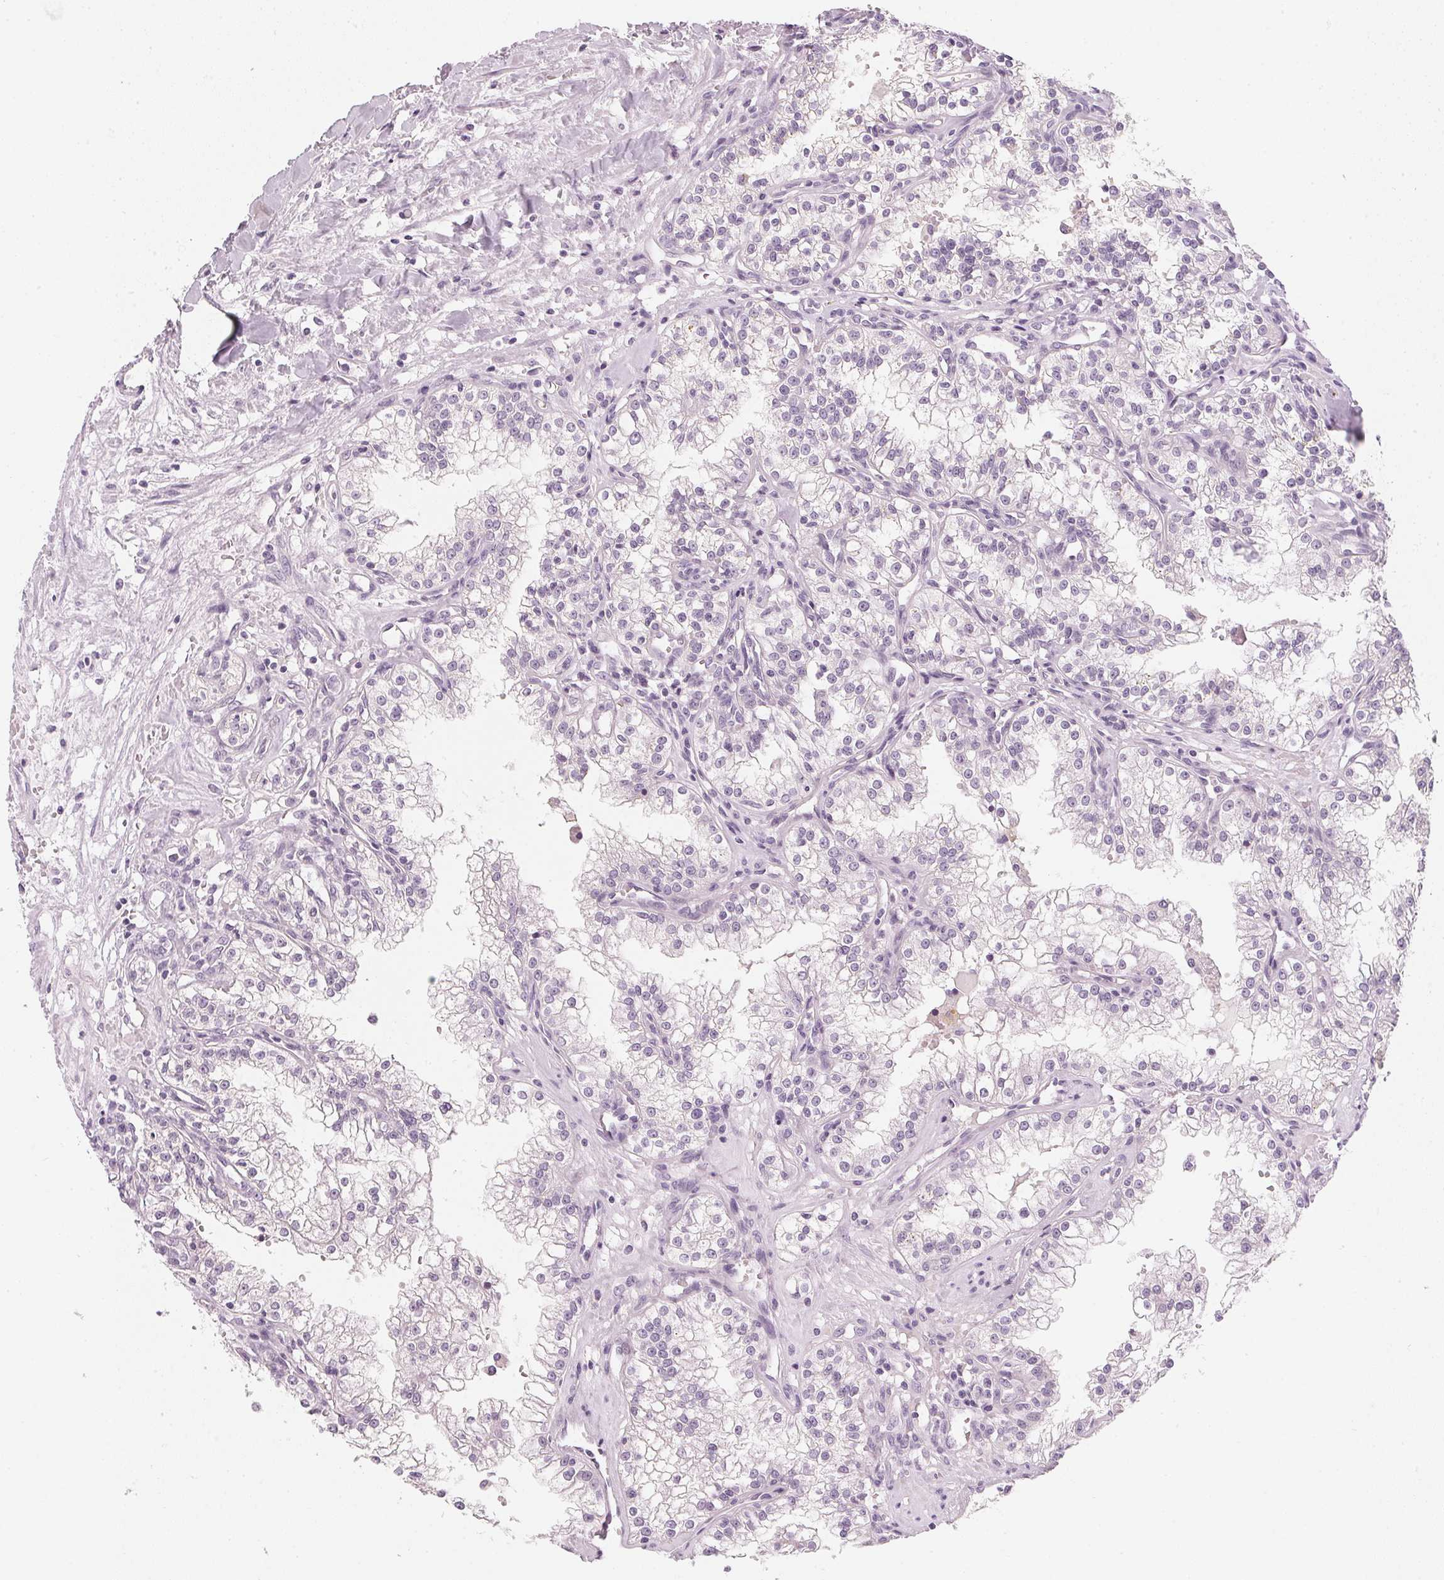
{"staining": {"intensity": "negative", "quantity": "none", "location": "none"}, "tissue": "renal cancer", "cell_type": "Tumor cells", "image_type": "cancer", "snomed": [{"axis": "morphology", "description": "Adenocarcinoma, NOS"}, {"axis": "topography", "description": "Kidney"}], "caption": "This is a photomicrograph of IHC staining of renal cancer, which shows no positivity in tumor cells.", "gene": "CHST4", "patient": {"sex": "male", "age": 36}}